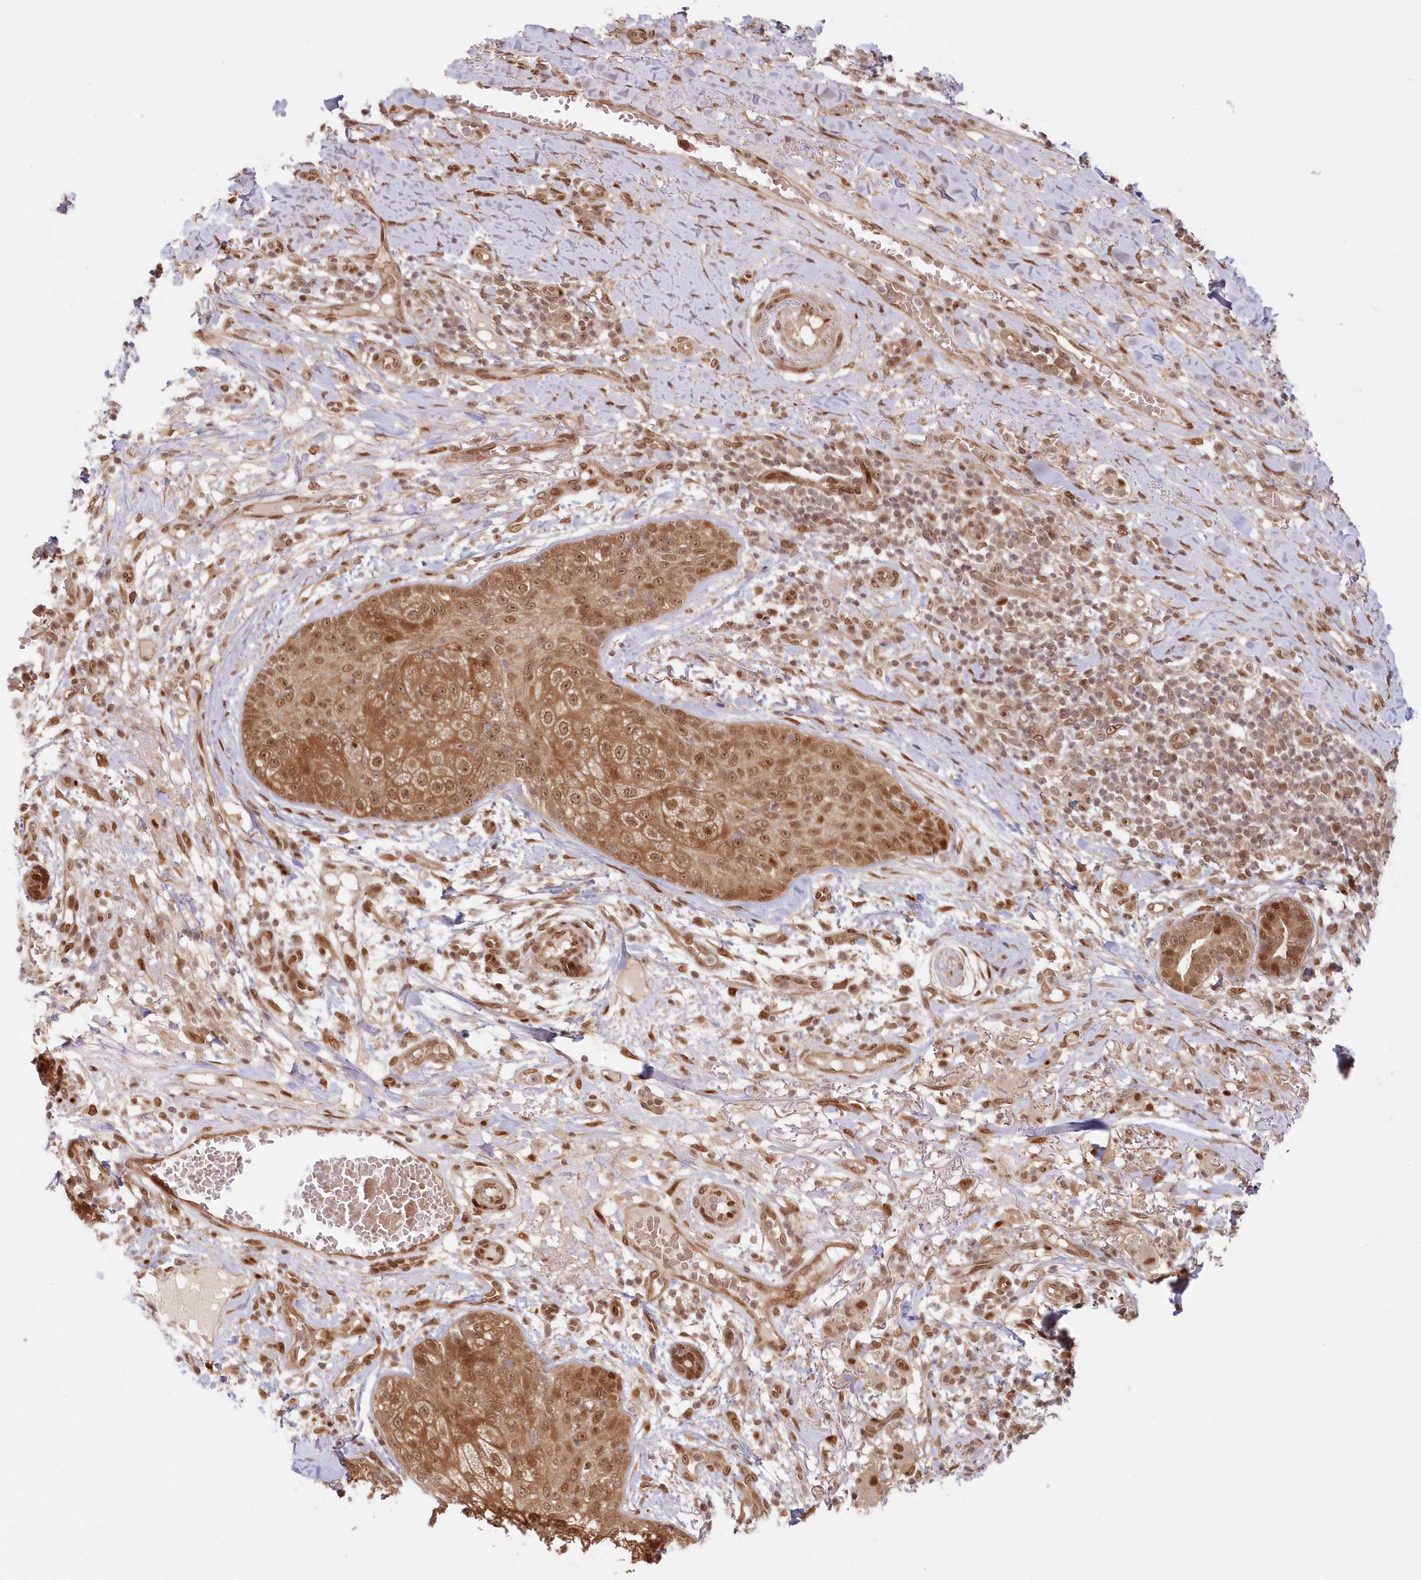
{"staining": {"intensity": "moderate", "quantity": ">75%", "location": "cytoplasmic/membranous,nuclear"}, "tissue": "skin cancer", "cell_type": "Tumor cells", "image_type": "cancer", "snomed": [{"axis": "morphology", "description": "Squamous cell carcinoma, NOS"}, {"axis": "topography", "description": "Skin"}], "caption": "Skin cancer stained with a brown dye exhibits moderate cytoplasmic/membranous and nuclear positive expression in about >75% of tumor cells.", "gene": "TOGARAM2", "patient": {"sex": "female", "age": 88}}